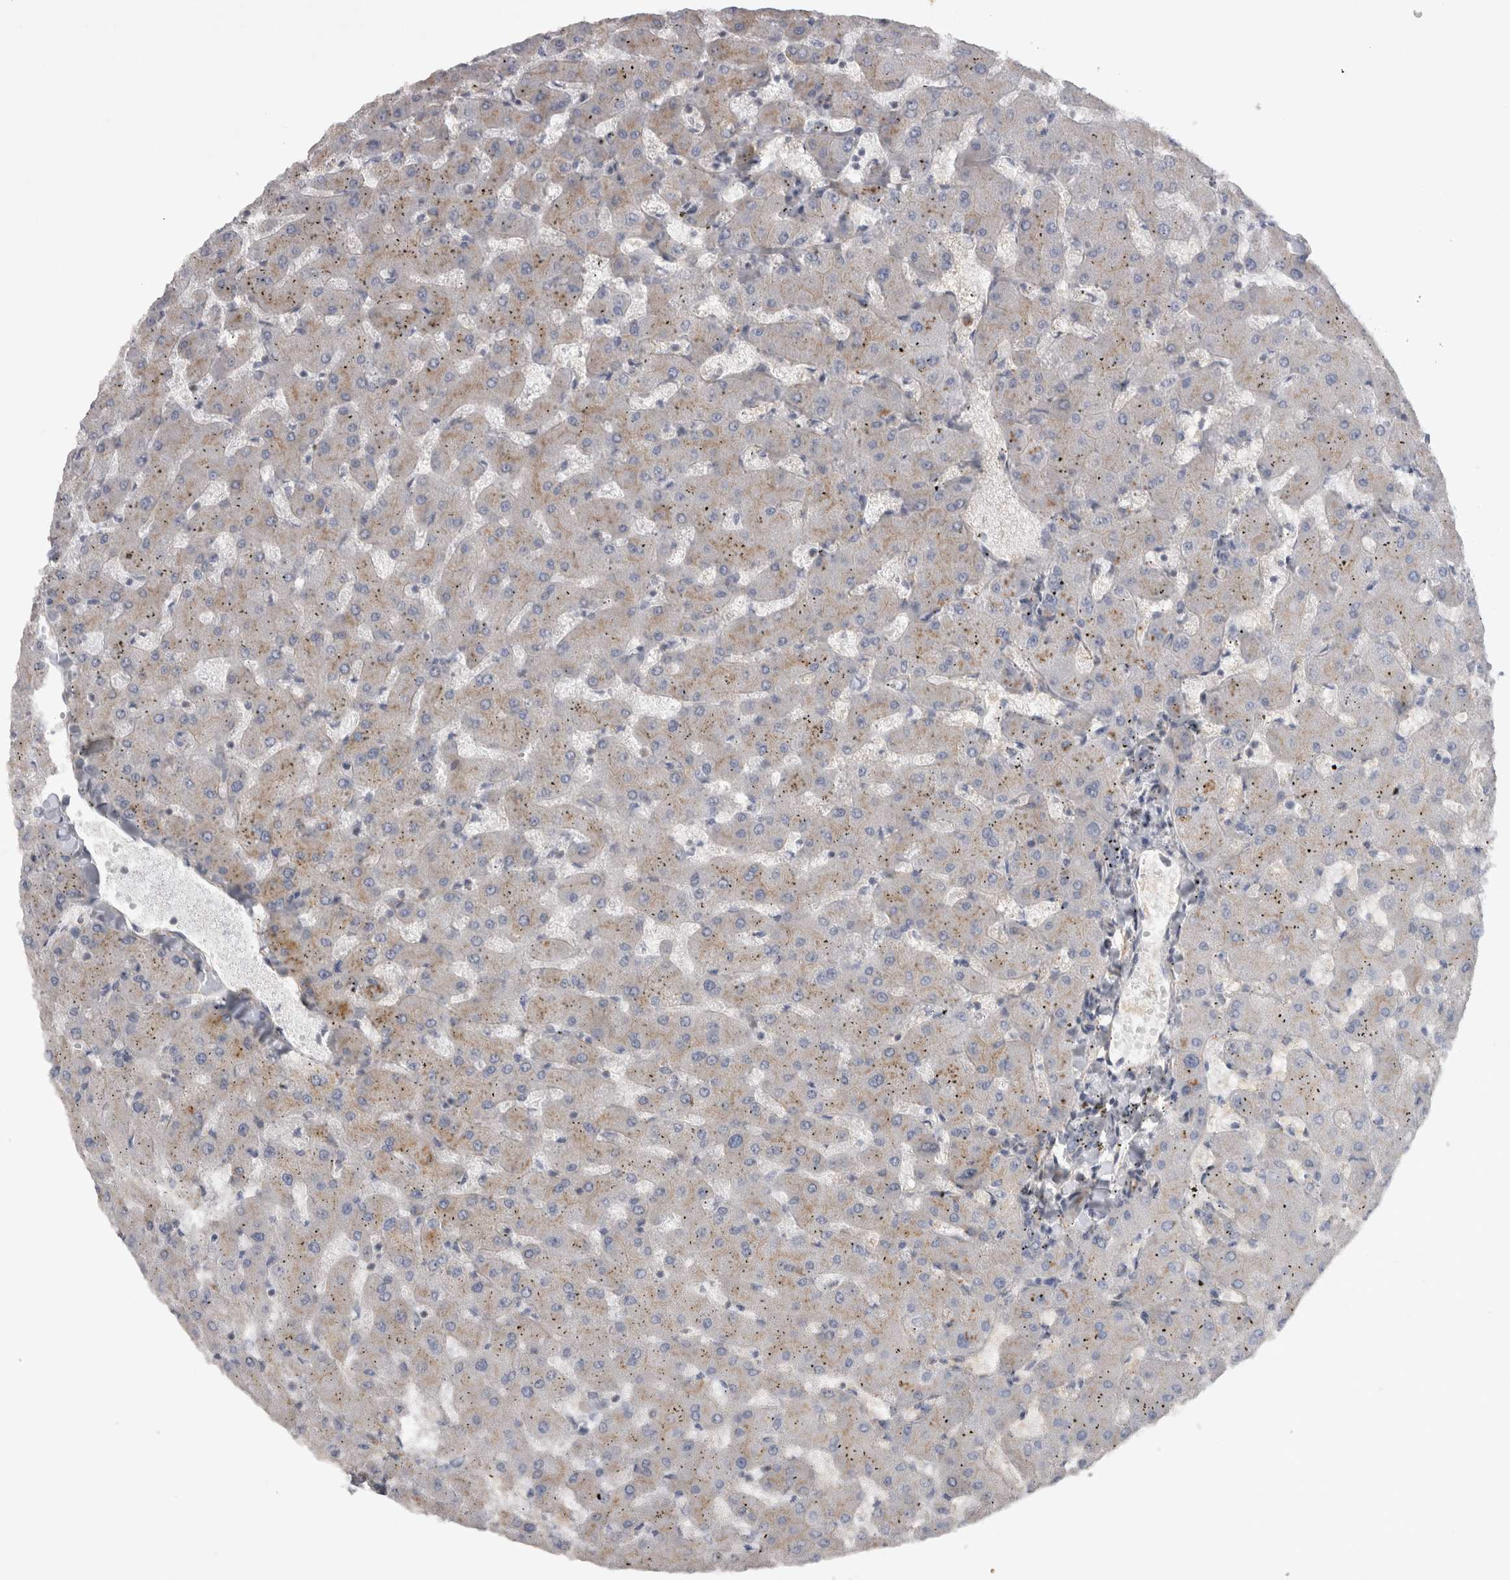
{"staining": {"intensity": "negative", "quantity": "none", "location": "none"}, "tissue": "liver", "cell_type": "Cholangiocytes", "image_type": "normal", "snomed": [{"axis": "morphology", "description": "Normal tissue, NOS"}, {"axis": "topography", "description": "Liver"}], "caption": "An image of human liver is negative for staining in cholangiocytes.", "gene": "ATXN3L", "patient": {"sex": "female", "age": 63}}